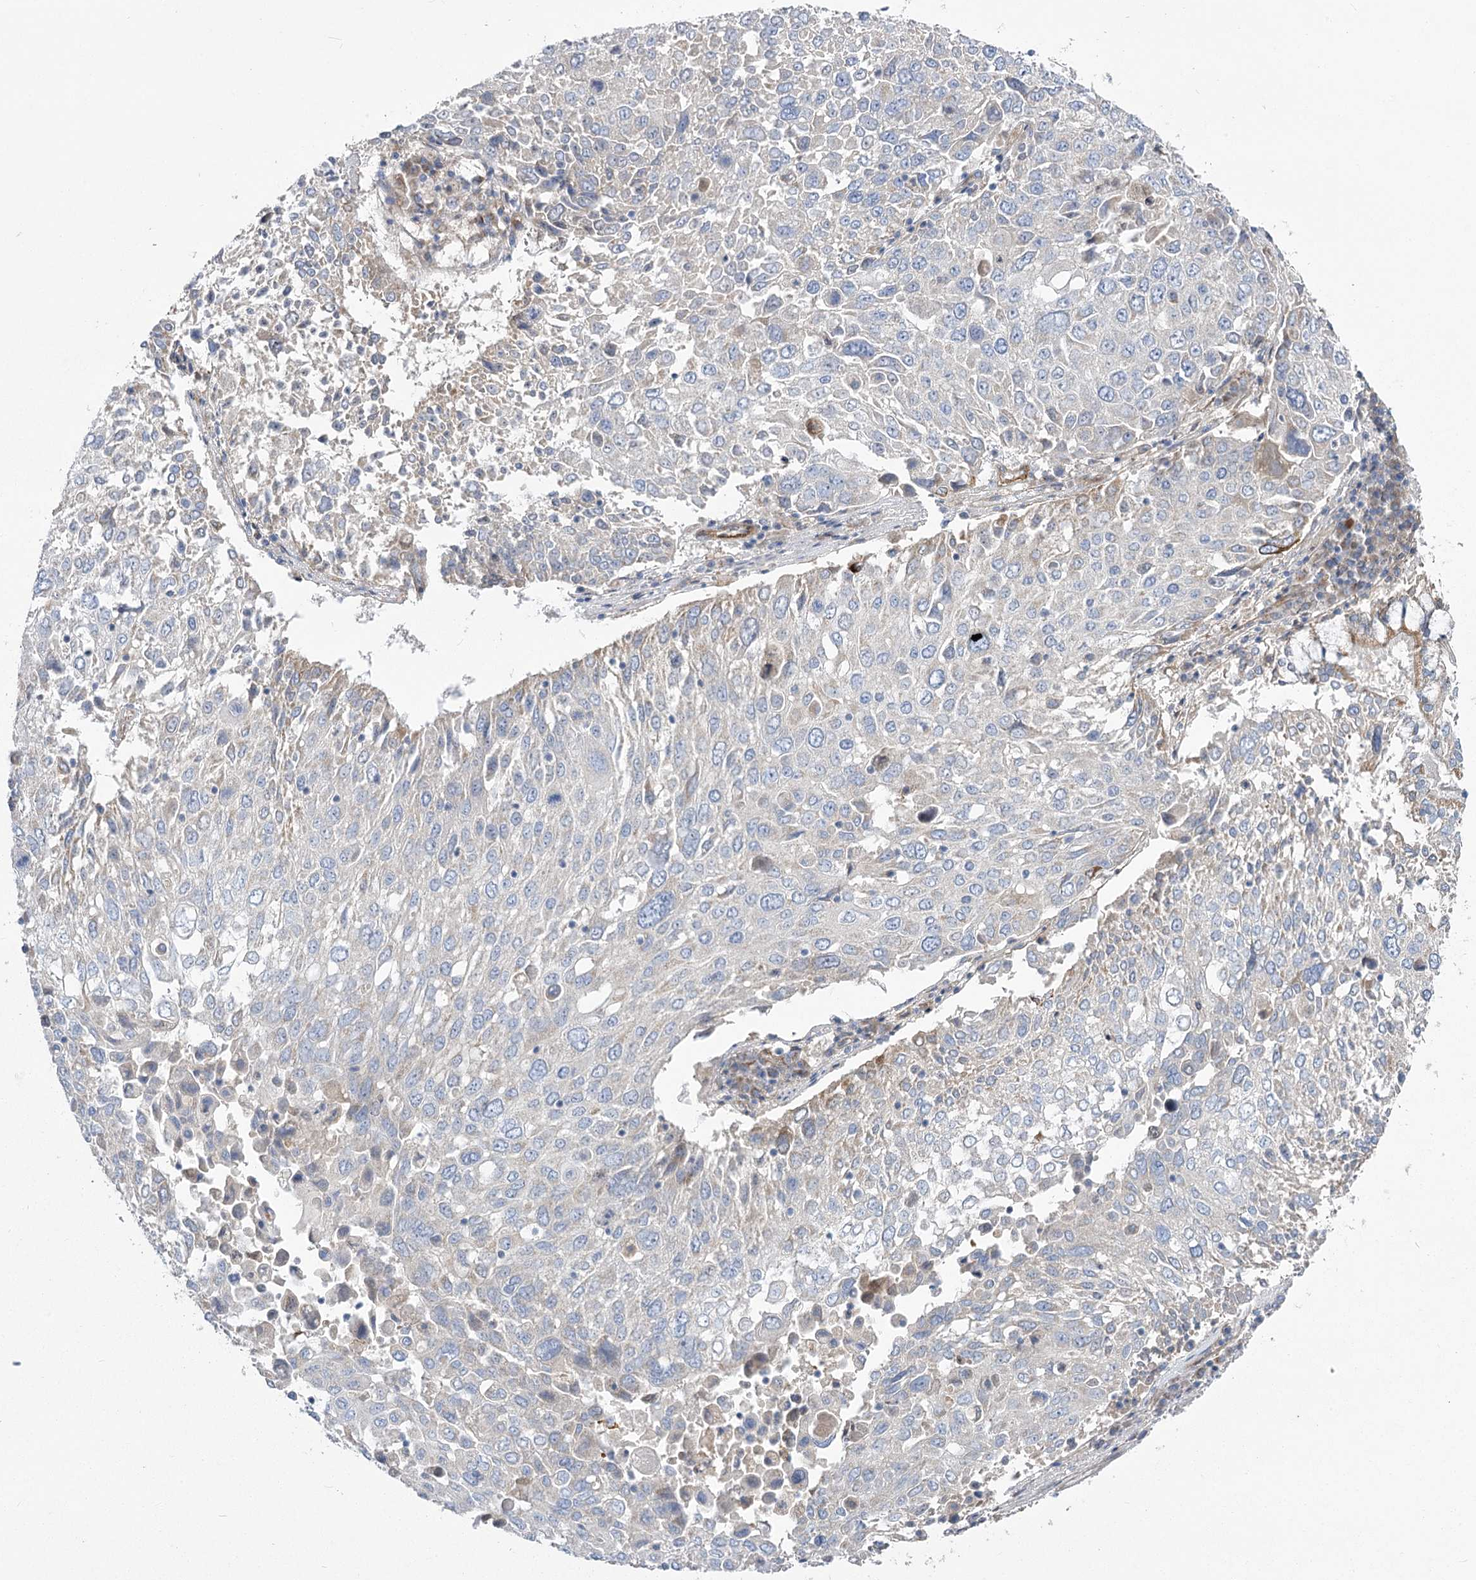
{"staining": {"intensity": "negative", "quantity": "none", "location": "none"}, "tissue": "lung cancer", "cell_type": "Tumor cells", "image_type": "cancer", "snomed": [{"axis": "morphology", "description": "Squamous cell carcinoma, NOS"}, {"axis": "topography", "description": "Lung"}], "caption": "An immunohistochemistry photomicrograph of lung cancer (squamous cell carcinoma) is shown. There is no staining in tumor cells of lung cancer (squamous cell carcinoma).", "gene": "RMDN2", "patient": {"sex": "male", "age": 65}}